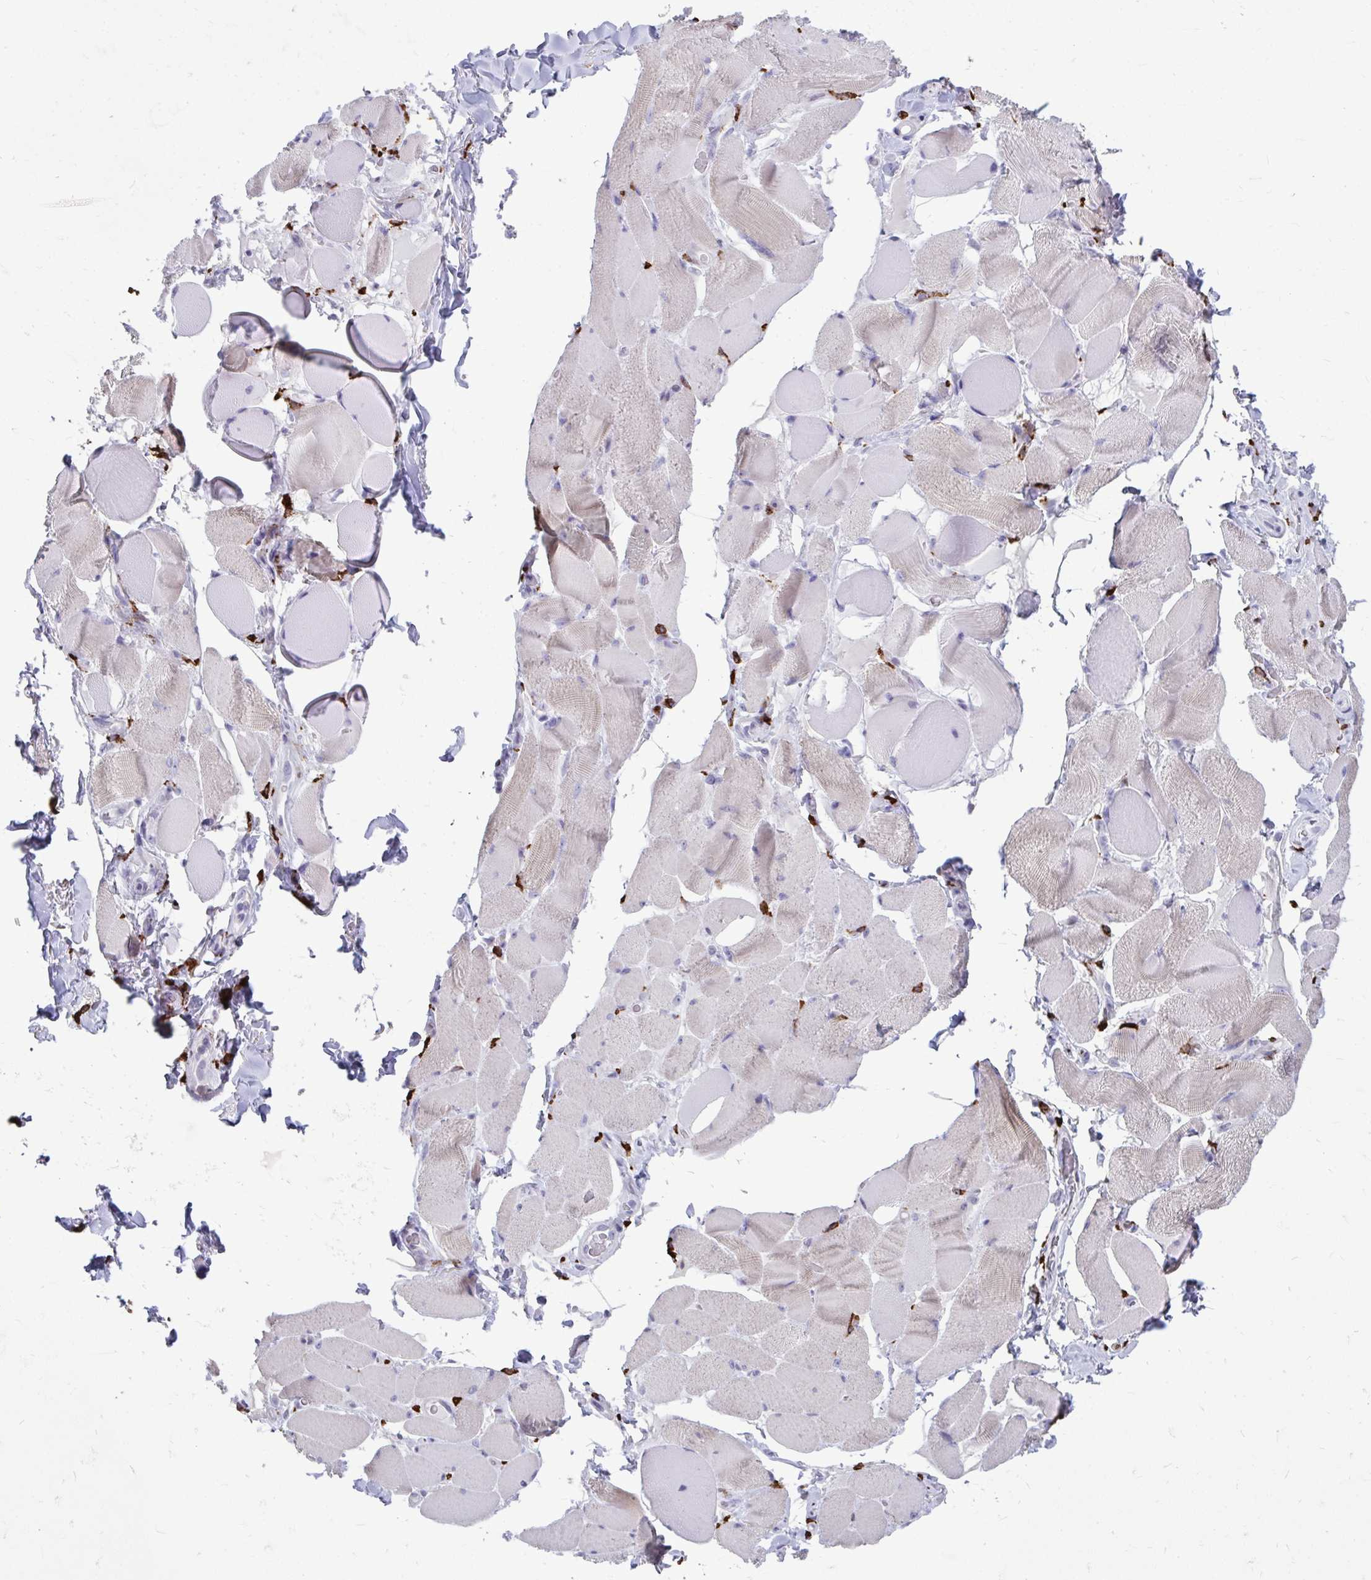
{"staining": {"intensity": "negative", "quantity": "none", "location": "none"}, "tissue": "skeletal muscle", "cell_type": "Myocytes", "image_type": "normal", "snomed": [{"axis": "morphology", "description": "Normal tissue, NOS"}, {"axis": "topography", "description": "Skeletal muscle"}, {"axis": "topography", "description": "Anal"}, {"axis": "topography", "description": "Peripheral nerve tissue"}], "caption": "The photomicrograph shows no staining of myocytes in normal skeletal muscle. Nuclei are stained in blue.", "gene": "CD163", "patient": {"sex": "male", "age": 53}}